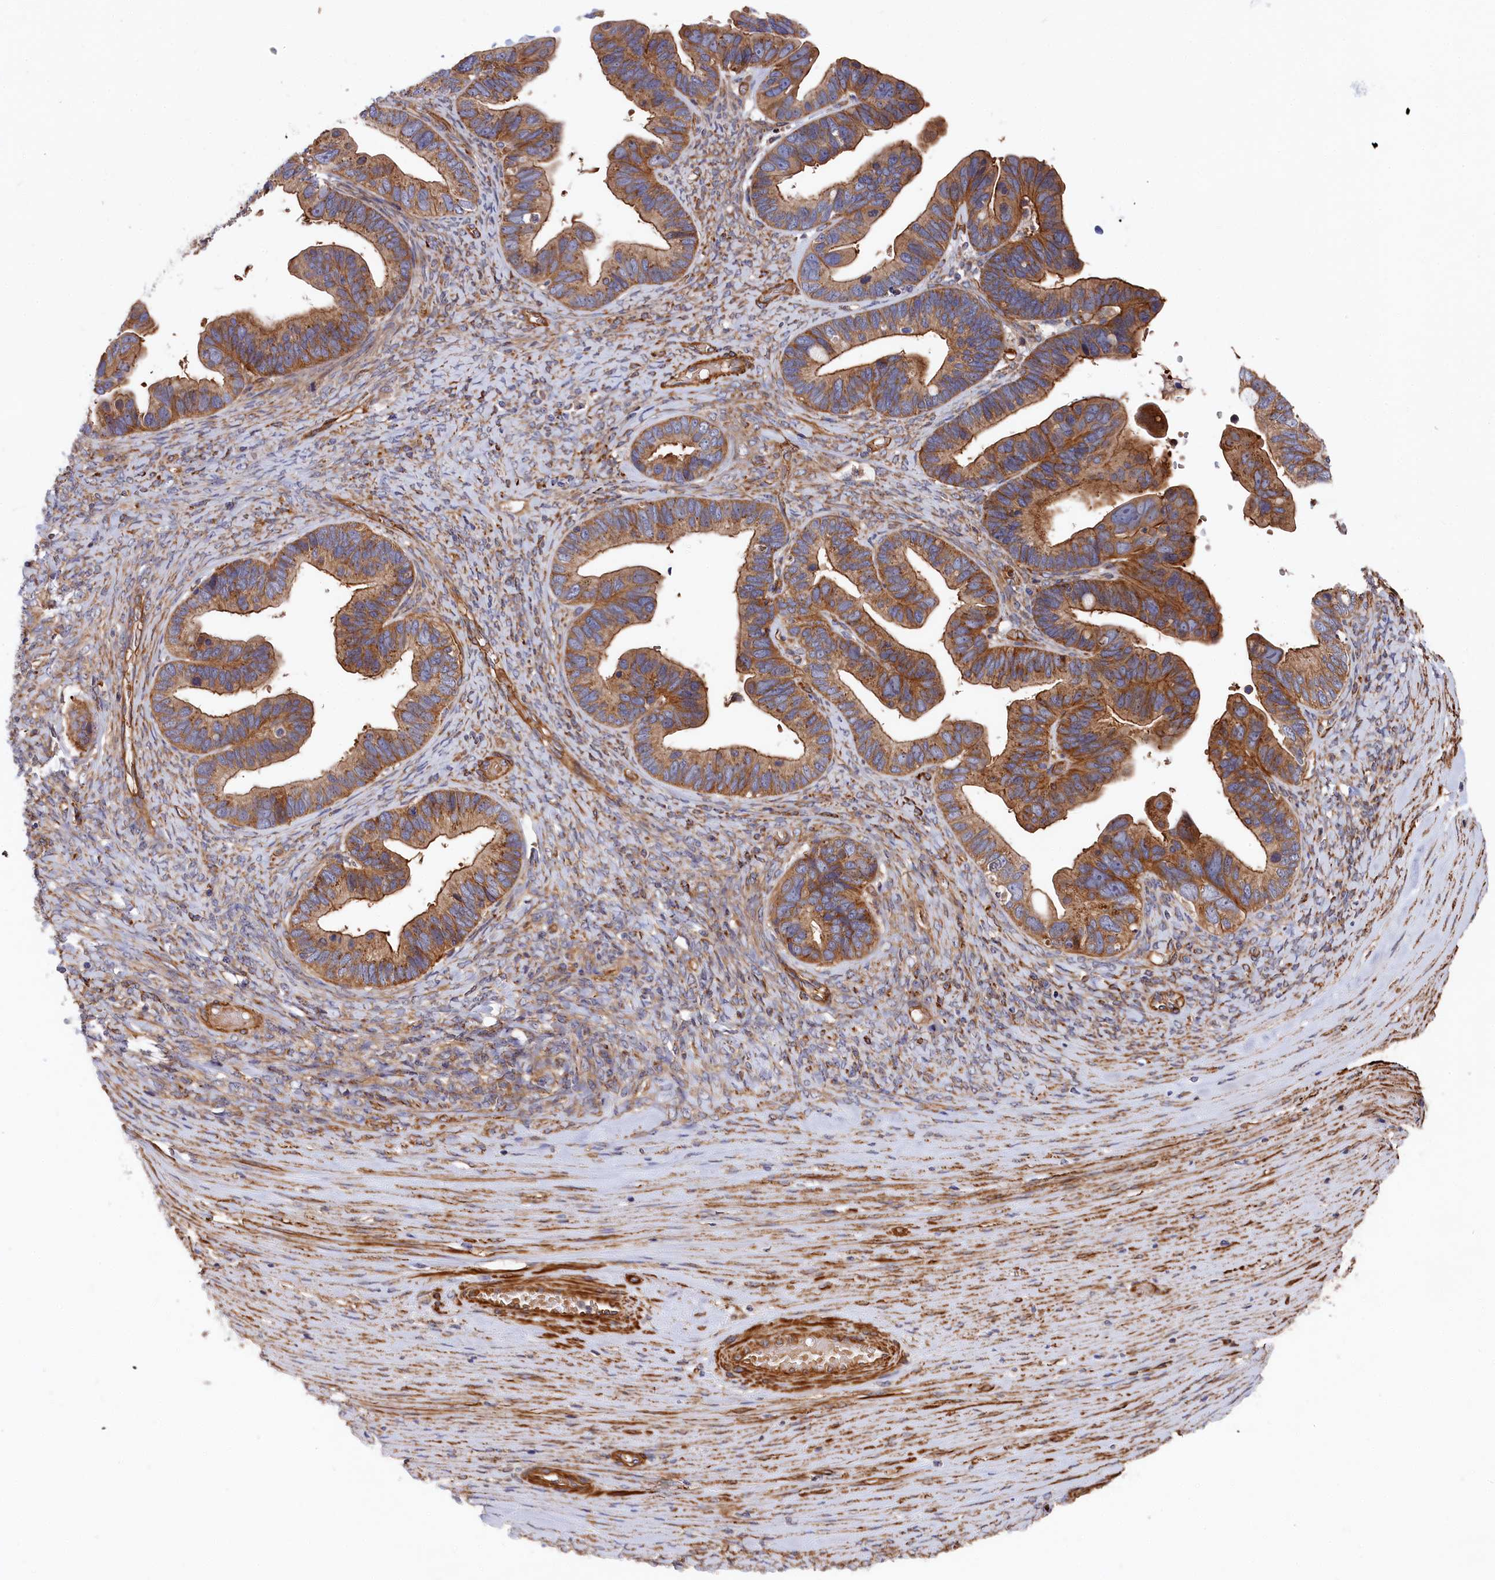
{"staining": {"intensity": "moderate", "quantity": ">75%", "location": "cytoplasmic/membranous"}, "tissue": "ovarian cancer", "cell_type": "Tumor cells", "image_type": "cancer", "snomed": [{"axis": "morphology", "description": "Cystadenocarcinoma, serous, NOS"}, {"axis": "topography", "description": "Ovary"}], "caption": "Ovarian serous cystadenocarcinoma stained with a protein marker demonstrates moderate staining in tumor cells.", "gene": "LDHD", "patient": {"sex": "female", "age": 56}}